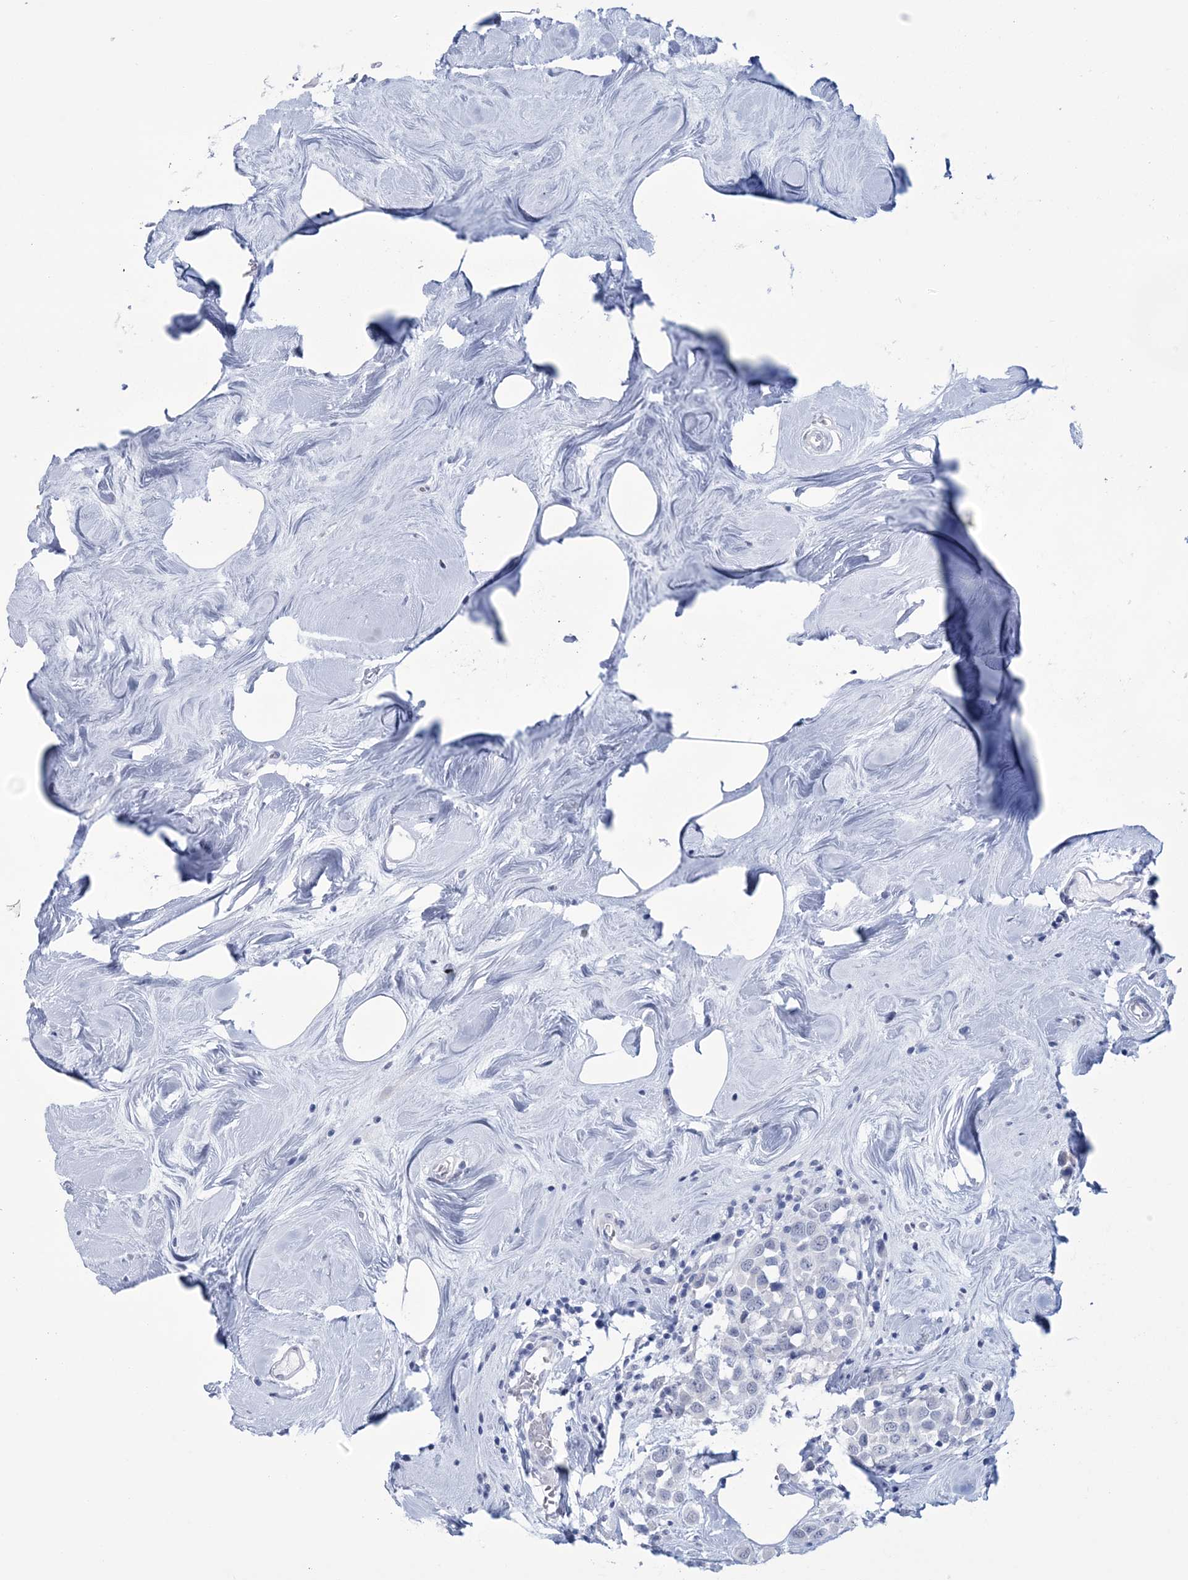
{"staining": {"intensity": "negative", "quantity": "none", "location": "none"}, "tissue": "breast cancer", "cell_type": "Tumor cells", "image_type": "cancer", "snomed": [{"axis": "morphology", "description": "Duct carcinoma"}, {"axis": "topography", "description": "Breast"}], "caption": "Tumor cells are negative for protein expression in human breast intraductal carcinoma.", "gene": "DPCD", "patient": {"sex": "female", "age": 61}}